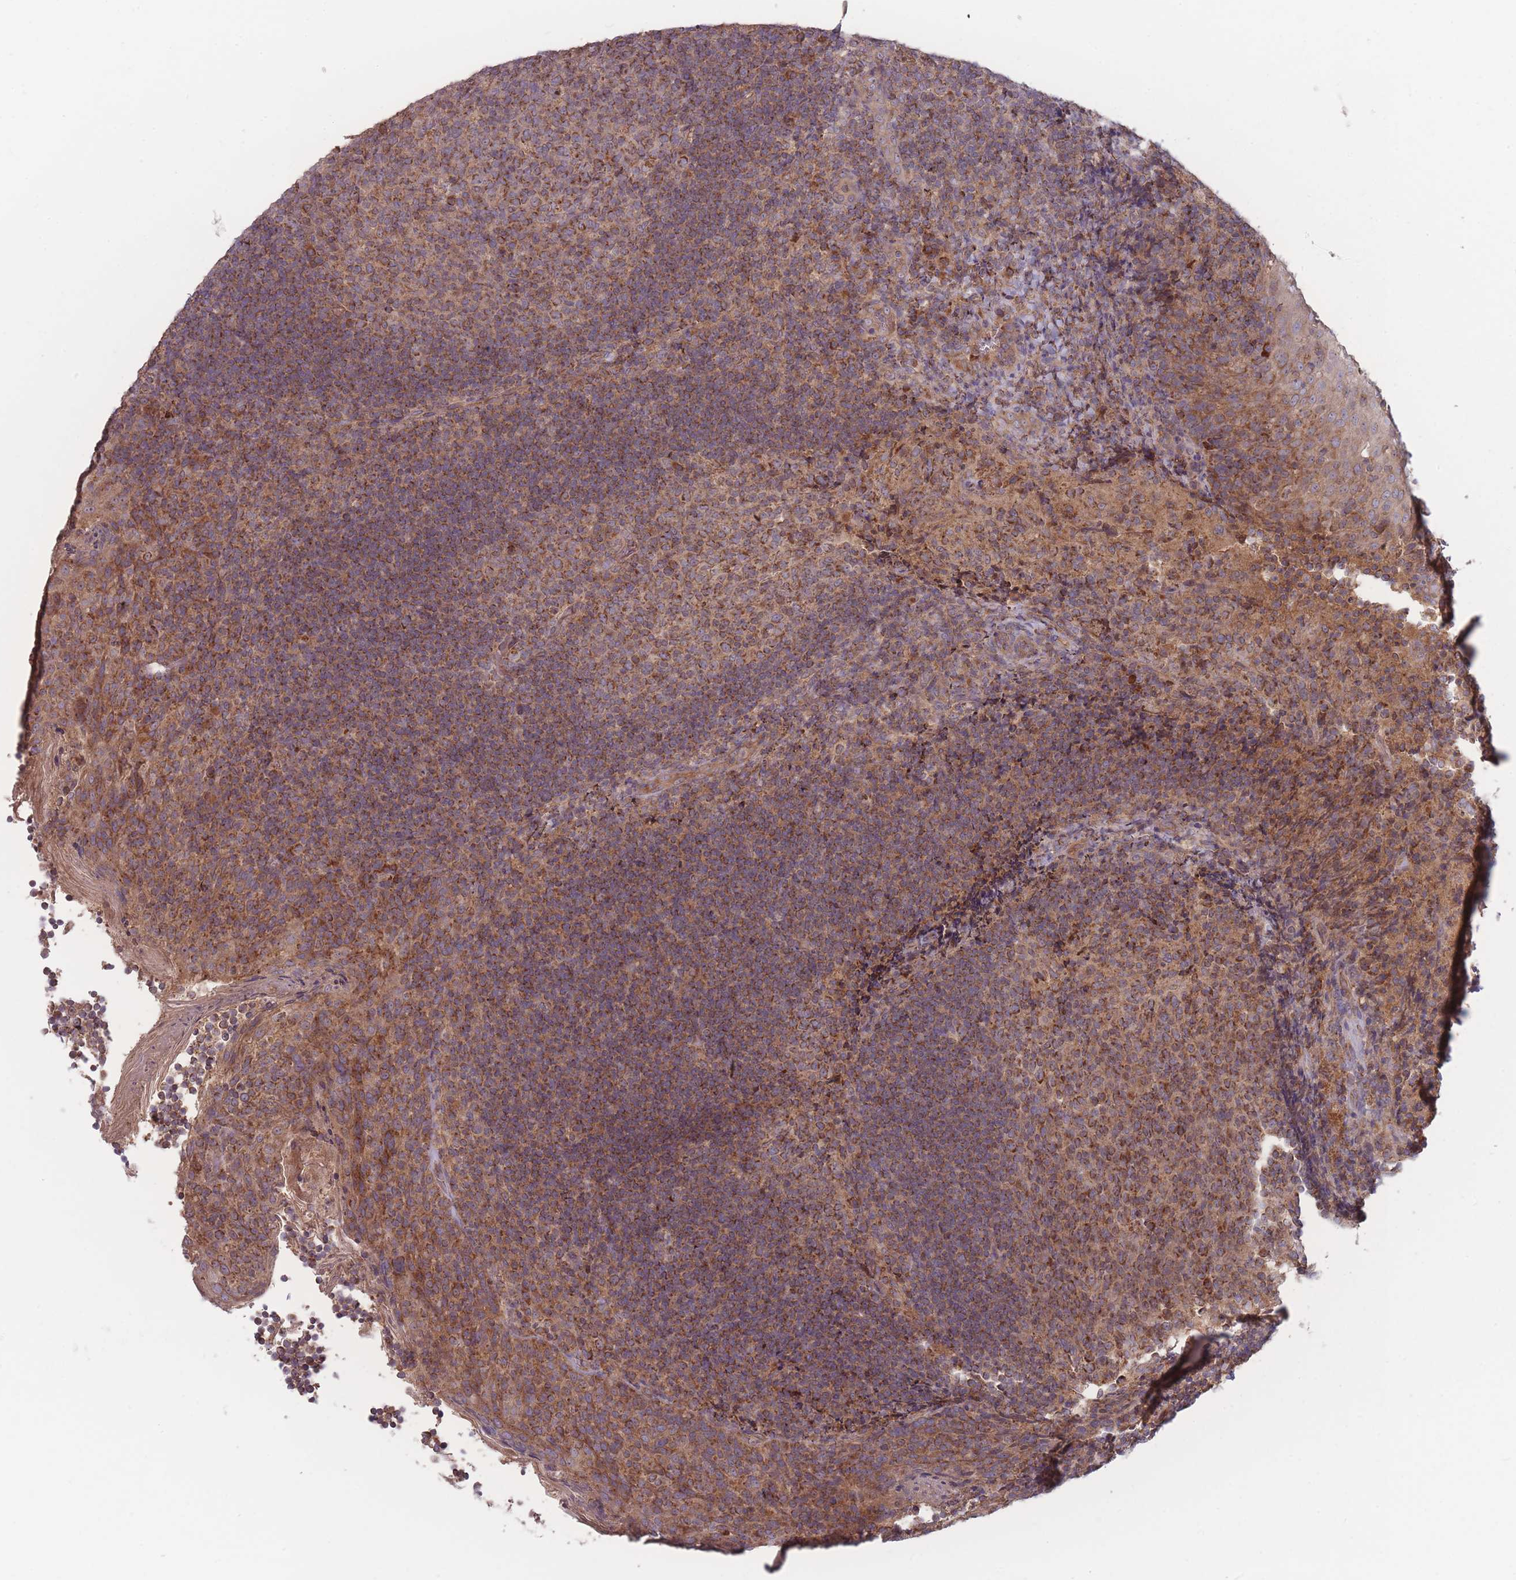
{"staining": {"intensity": "moderate", "quantity": ">75%", "location": "cytoplasmic/membranous"}, "tissue": "tonsil", "cell_type": "Germinal center cells", "image_type": "normal", "snomed": [{"axis": "morphology", "description": "Normal tissue, NOS"}, {"axis": "topography", "description": "Tonsil"}], "caption": "Benign tonsil displays moderate cytoplasmic/membranous expression in approximately >75% of germinal center cells.", "gene": "ATP5MGL", "patient": {"sex": "female", "age": 10}}